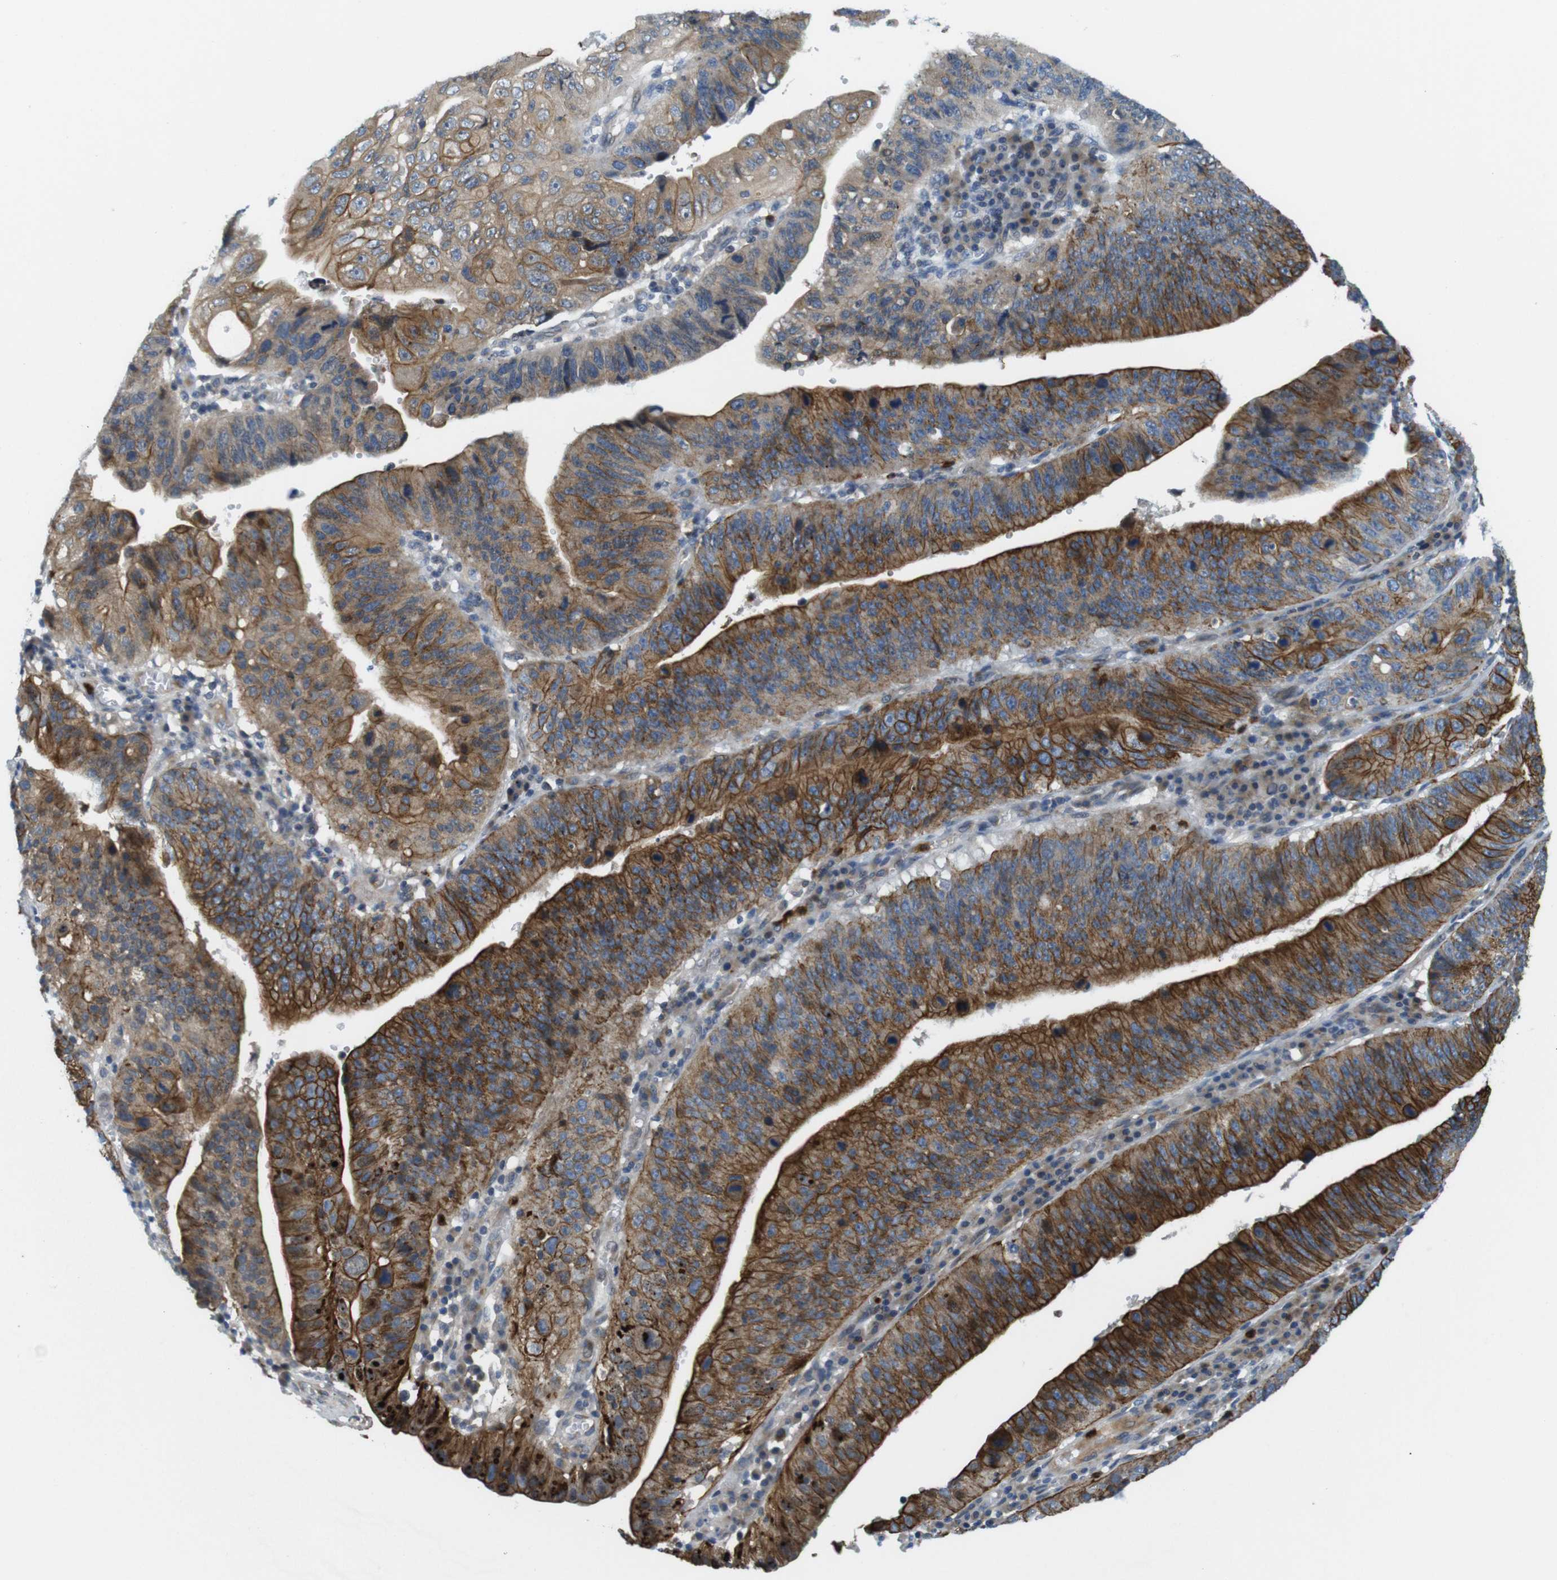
{"staining": {"intensity": "strong", "quantity": "25%-75%", "location": "cytoplasmic/membranous"}, "tissue": "stomach cancer", "cell_type": "Tumor cells", "image_type": "cancer", "snomed": [{"axis": "morphology", "description": "Adenocarcinoma, NOS"}, {"axis": "topography", "description": "Stomach"}], "caption": "Stomach adenocarcinoma stained for a protein (brown) shows strong cytoplasmic/membranous positive positivity in approximately 25%-75% of tumor cells.", "gene": "ZDHHC3", "patient": {"sex": "male", "age": 59}}